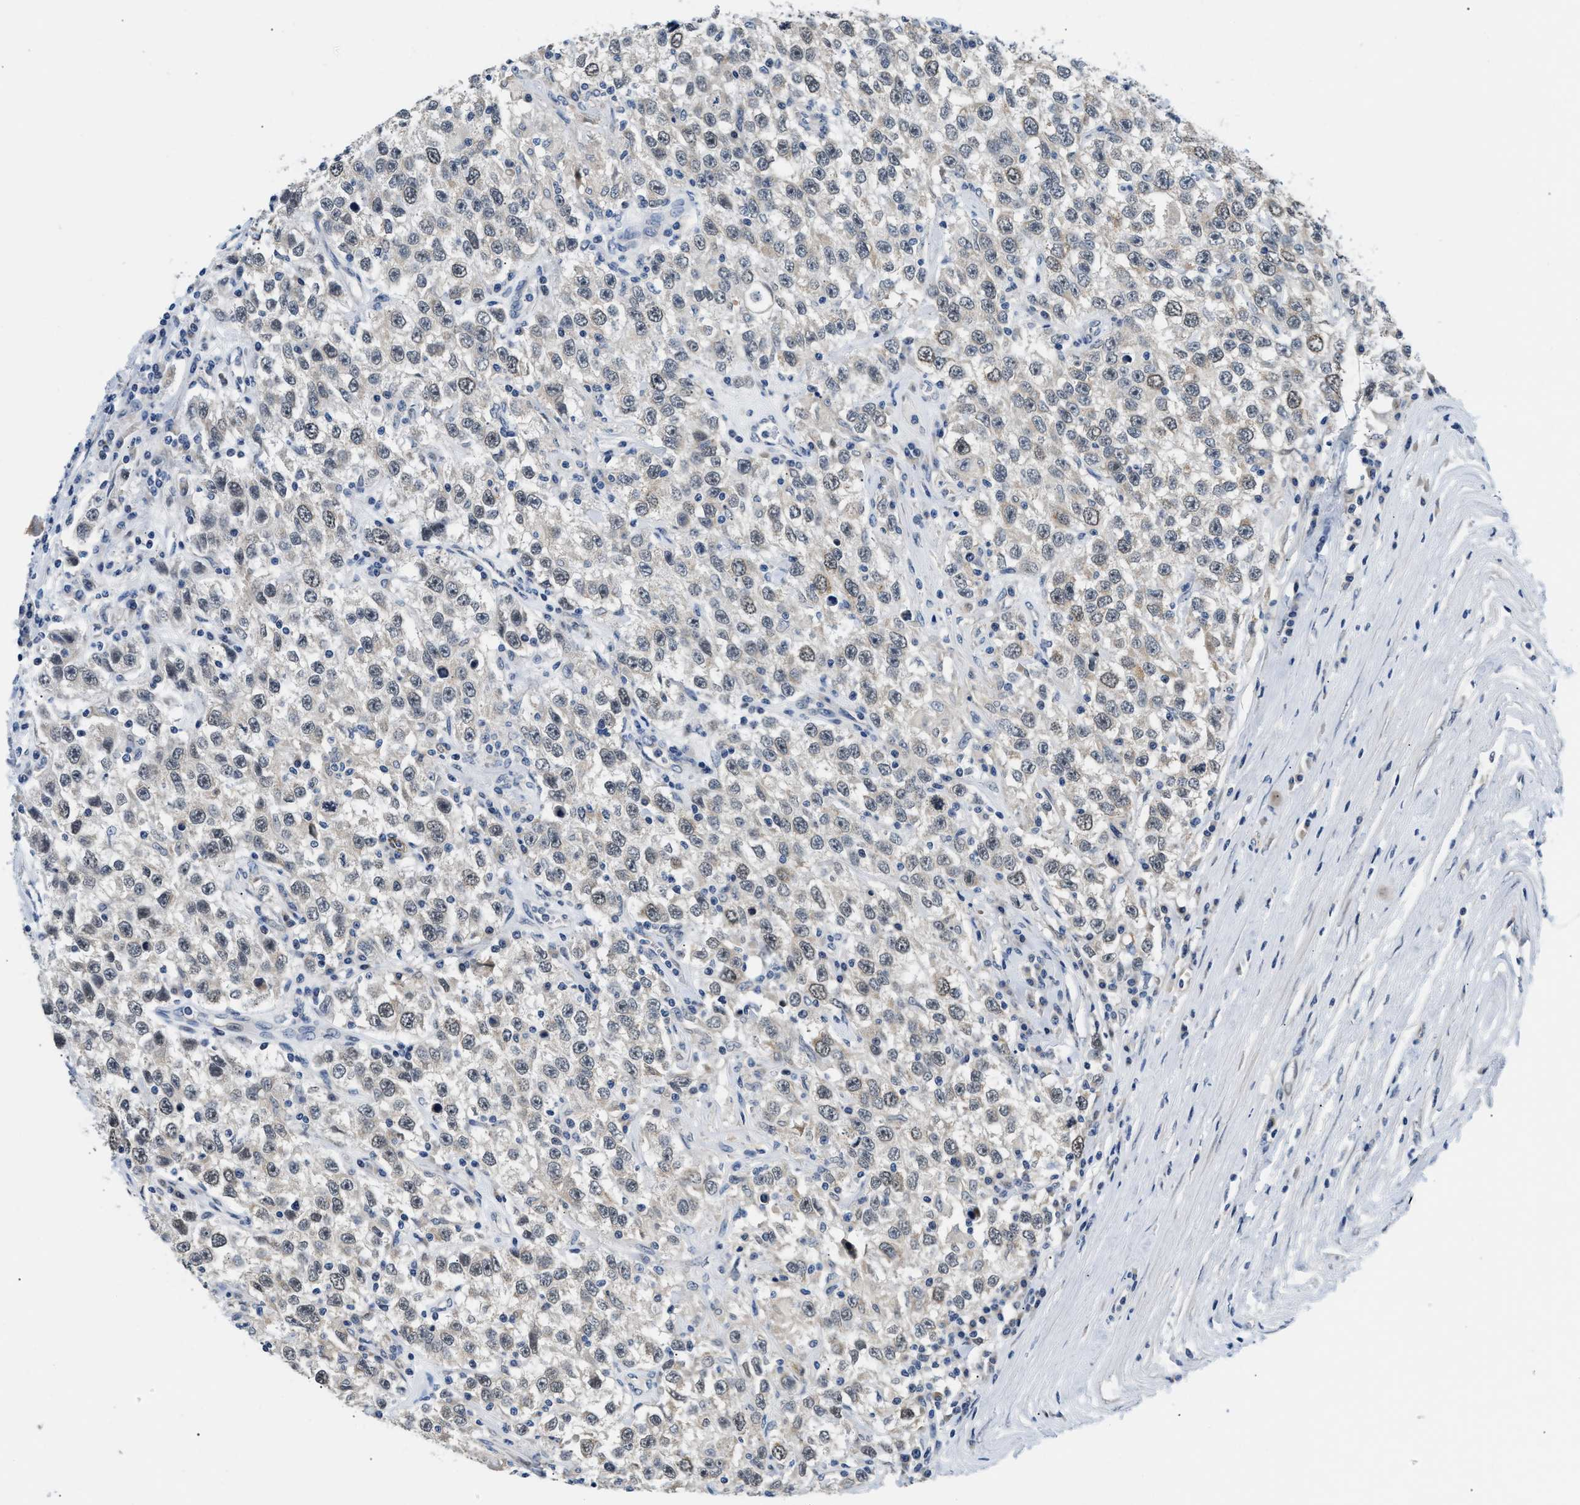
{"staining": {"intensity": "negative", "quantity": "none", "location": "none"}, "tissue": "testis cancer", "cell_type": "Tumor cells", "image_type": "cancer", "snomed": [{"axis": "morphology", "description": "Seminoma, NOS"}, {"axis": "topography", "description": "Testis"}], "caption": "Tumor cells are negative for protein expression in human testis seminoma. Nuclei are stained in blue.", "gene": "CLGN", "patient": {"sex": "male", "age": 41}}